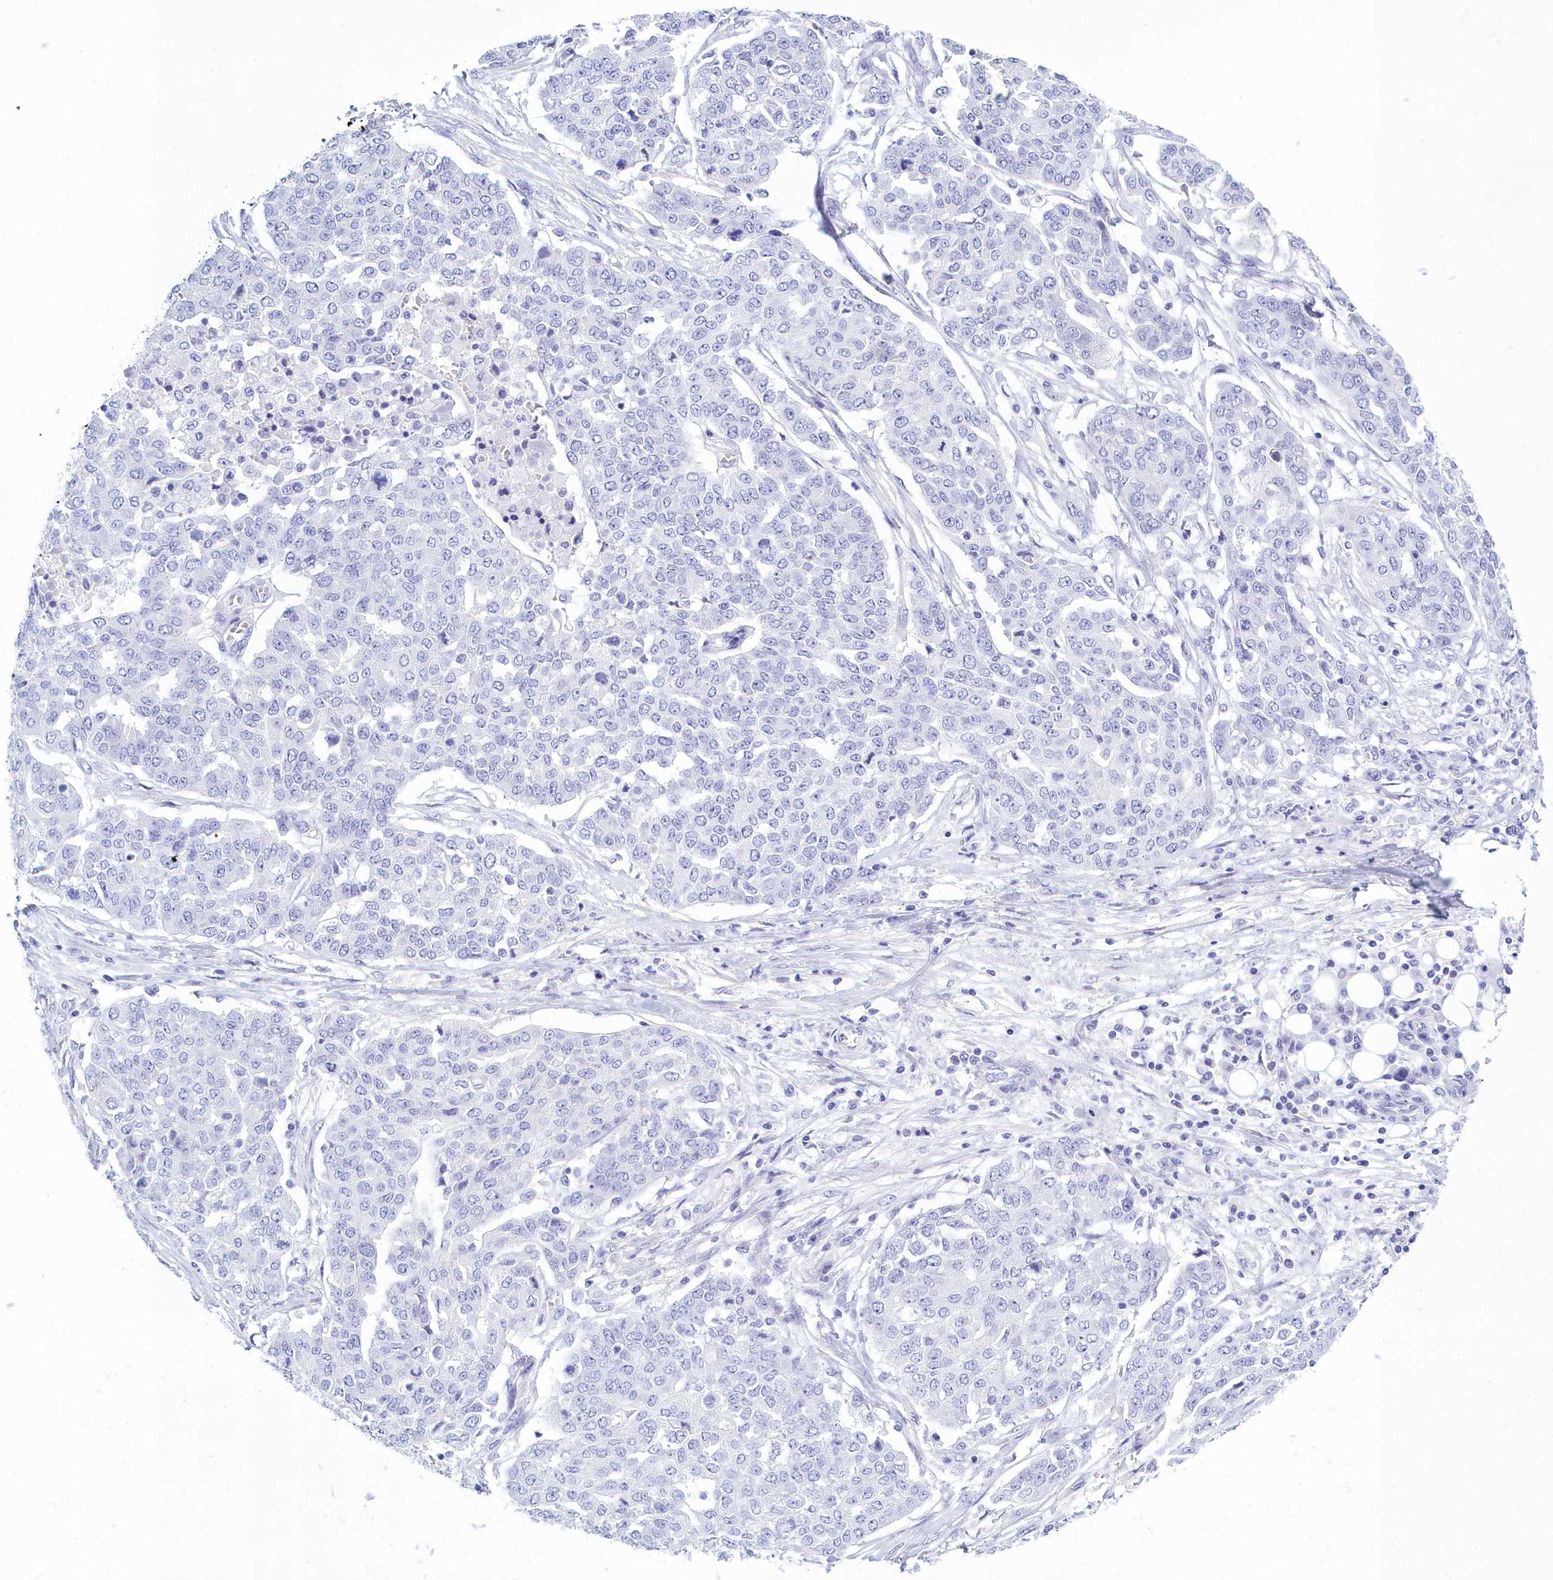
{"staining": {"intensity": "negative", "quantity": "none", "location": "none"}, "tissue": "ovarian cancer", "cell_type": "Tumor cells", "image_type": "cancer", "snomed": [{"axis": "morphology", "description": "Cystadenocarcinoma, serous, NOS"}, {"axis": "topography", "description": "Soft tissue"}, {"axis": "topography", "description": "Ovary"}], "caption": "Immunohistochemistry of serous cystadenocarcinoma (ovarian) reveals no staining in tumor cells. The staining is performed using DAB brown chromogen with nuclei counter-stained in using hematoxylin.", "gene": "TMEM97", "patient": {"sex": "female", "age": 57}}